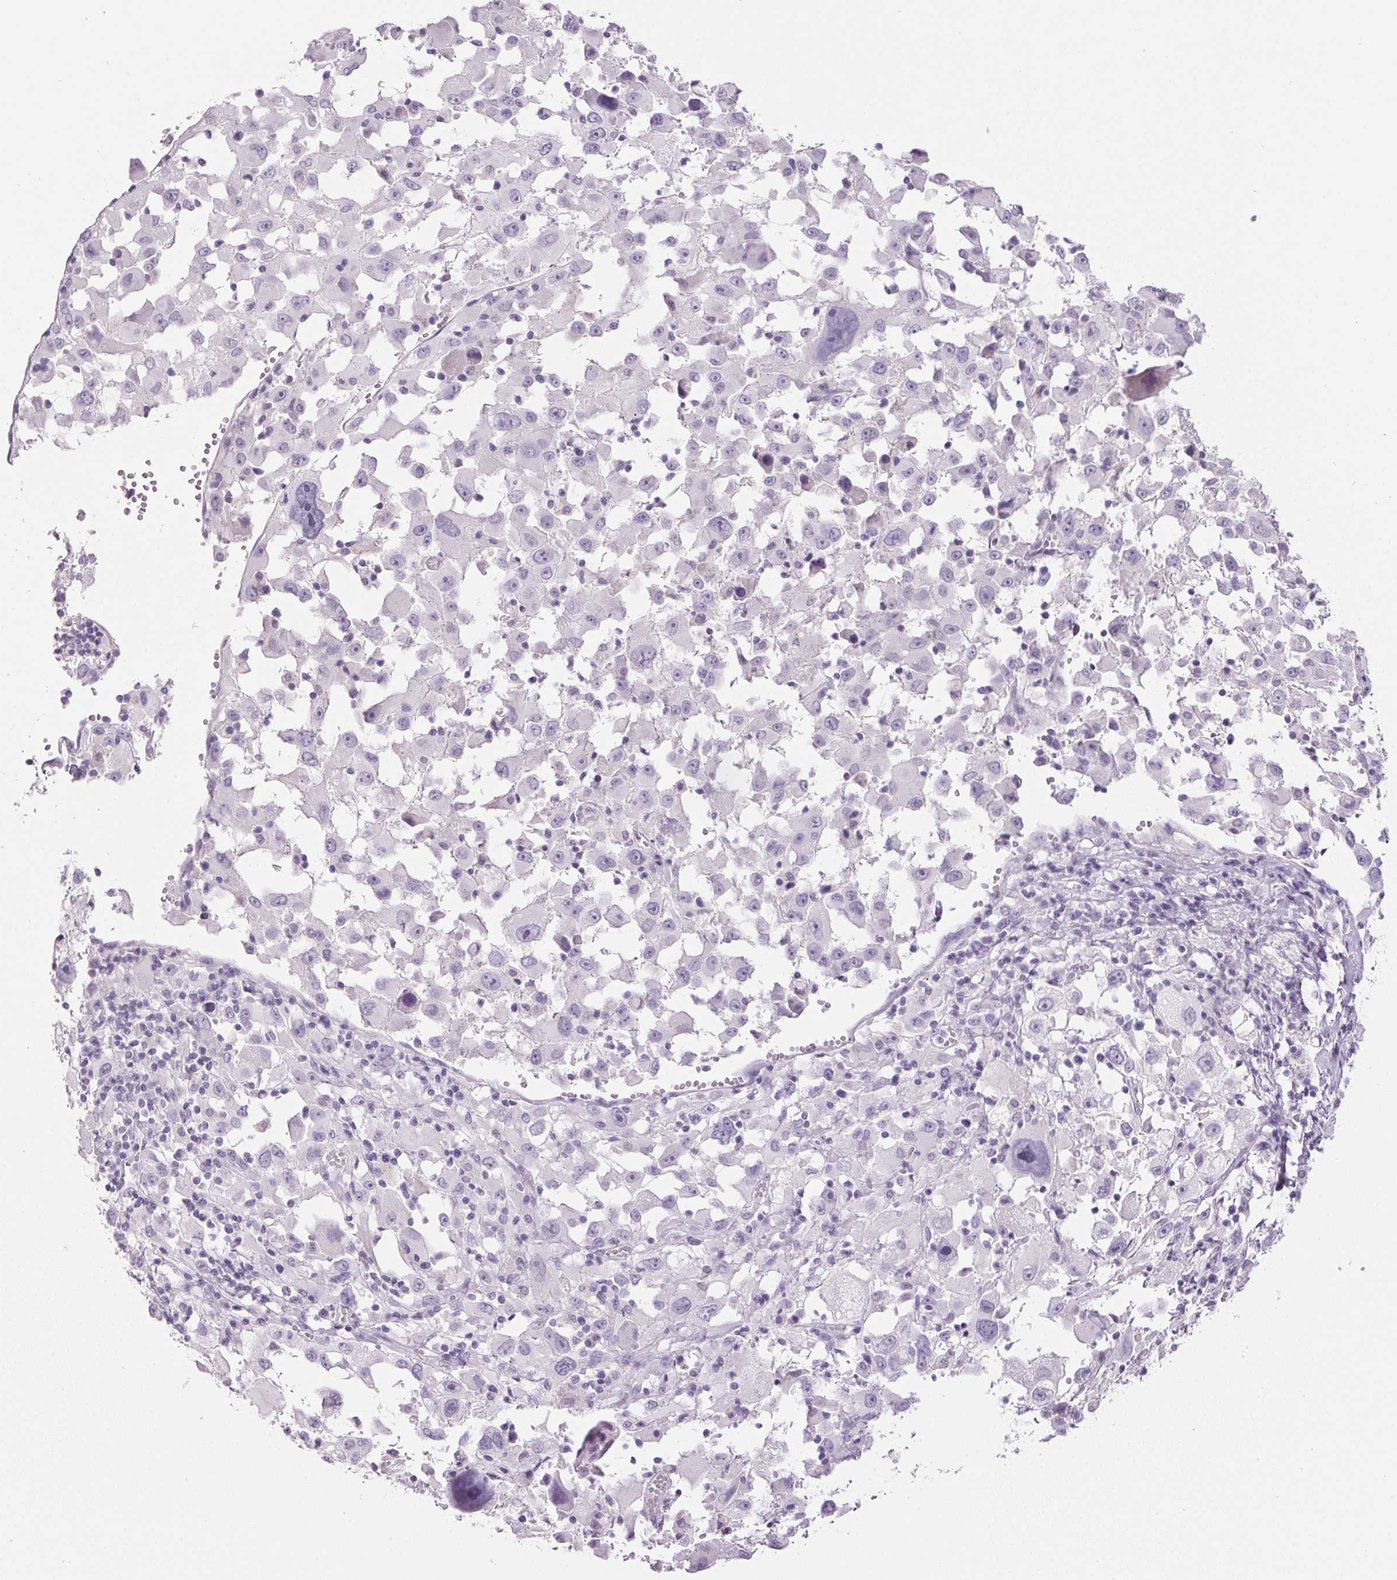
{"staining": {"intensity": "negative", "quantity": "none", "location": "none"}, "tissue": "melanoma", "cell_type": "Tumor cells", "image_type": "cancer", "snomed": [{"axis": "morphology", "description": "Malignant melanoma, Metastatic site"}, {"axis": "topography", "description": "Soft tissue"}], "caption": "Photomicrograph shows no protein positivity in tumor cells of malignant melanoma (metastatic site) tissue.", "gene": "PPP1R1A", "patient": {"sex": "male", "age": 50}}